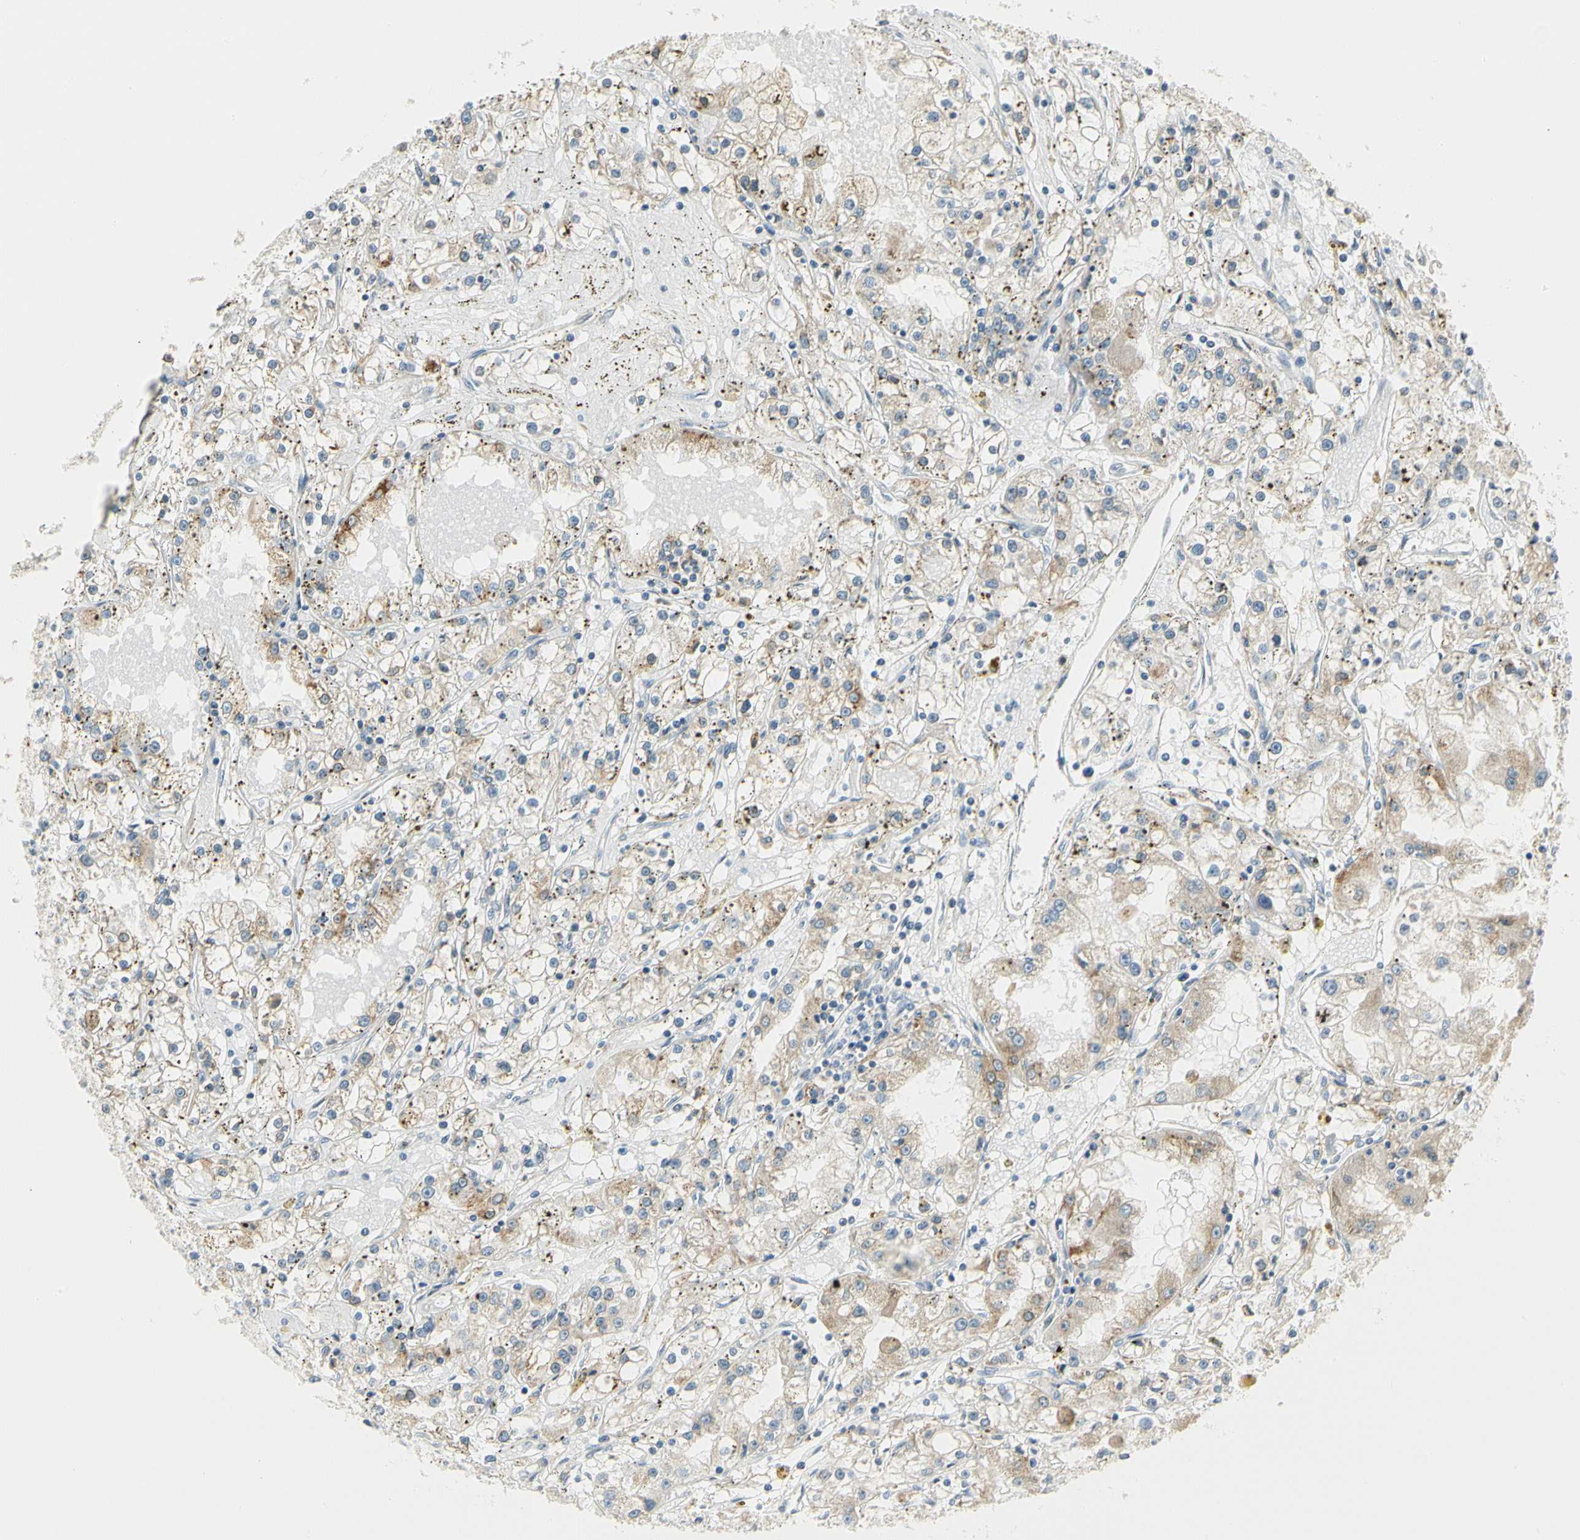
{"staining": {"intensity": "weak", "quantity": "25%-75%", "location": "cytoplasmic/membranous"}, "tissue": "renal cancer", "cell_type": "Tumor cells", "image_type": "cancer", "snomed": [{"axis": "morphology", "description": "Adenocarcinoma, NOS"}, {"axis": "topography", "description": "Kidney"}], "caption": "Immunohistochemistry (IHC) histopathology image of neoplastic tissue: human renal cancer stained using immunohistochemistry (IHC) exhibits low levels of weak protein expression localized specifically in the cytoplasmic/membranous of tumor cells, appearing as a cytoplasmic/membranous brown color.", "gene": "TNFSF11", "patient": {"sex": "male", "age": 56}}